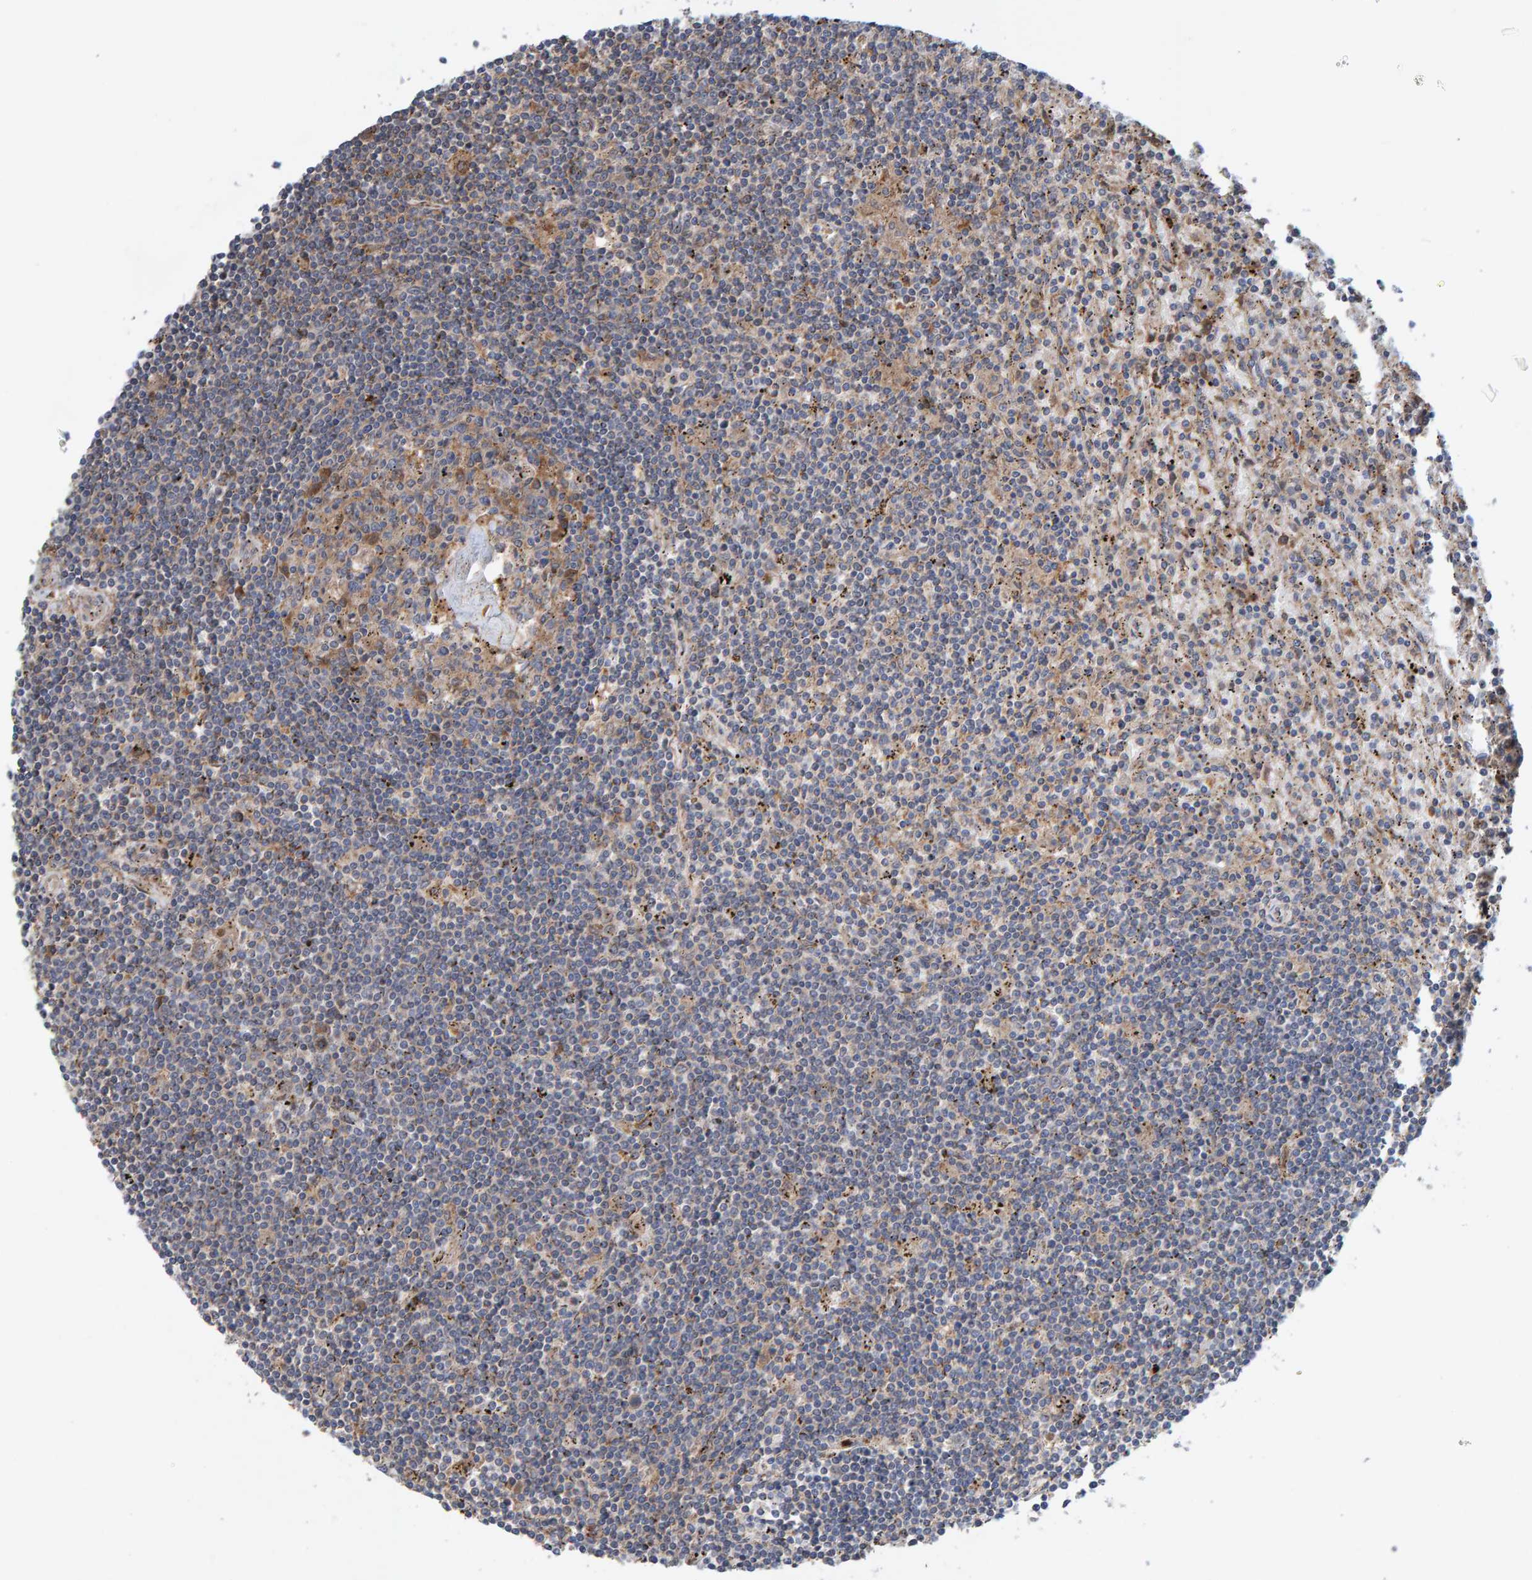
{"staining": {"intensity": "weak", "quantity": "<25%", "location": "cytoplasmic/membranous"}, "tissue": "lymphoma", "cell_type": "Tumor cells", "image_type": "cancer", "snomed": [{"axis": "morphology", "description": "Malignant lymphoma, non-Hodgkin's type, Low grade"}, {"axis": "topography", "description": "Spleen"}], "caption": "Malignant lymphoma, non-Hodgkin's type (low-grade) was stained to show a protein in brown. There is no significant expression in tumor cells. Nuclei are stained in blue.", "gene": "KIAA0753", "patient": {"sex": "male", "age": 76}}